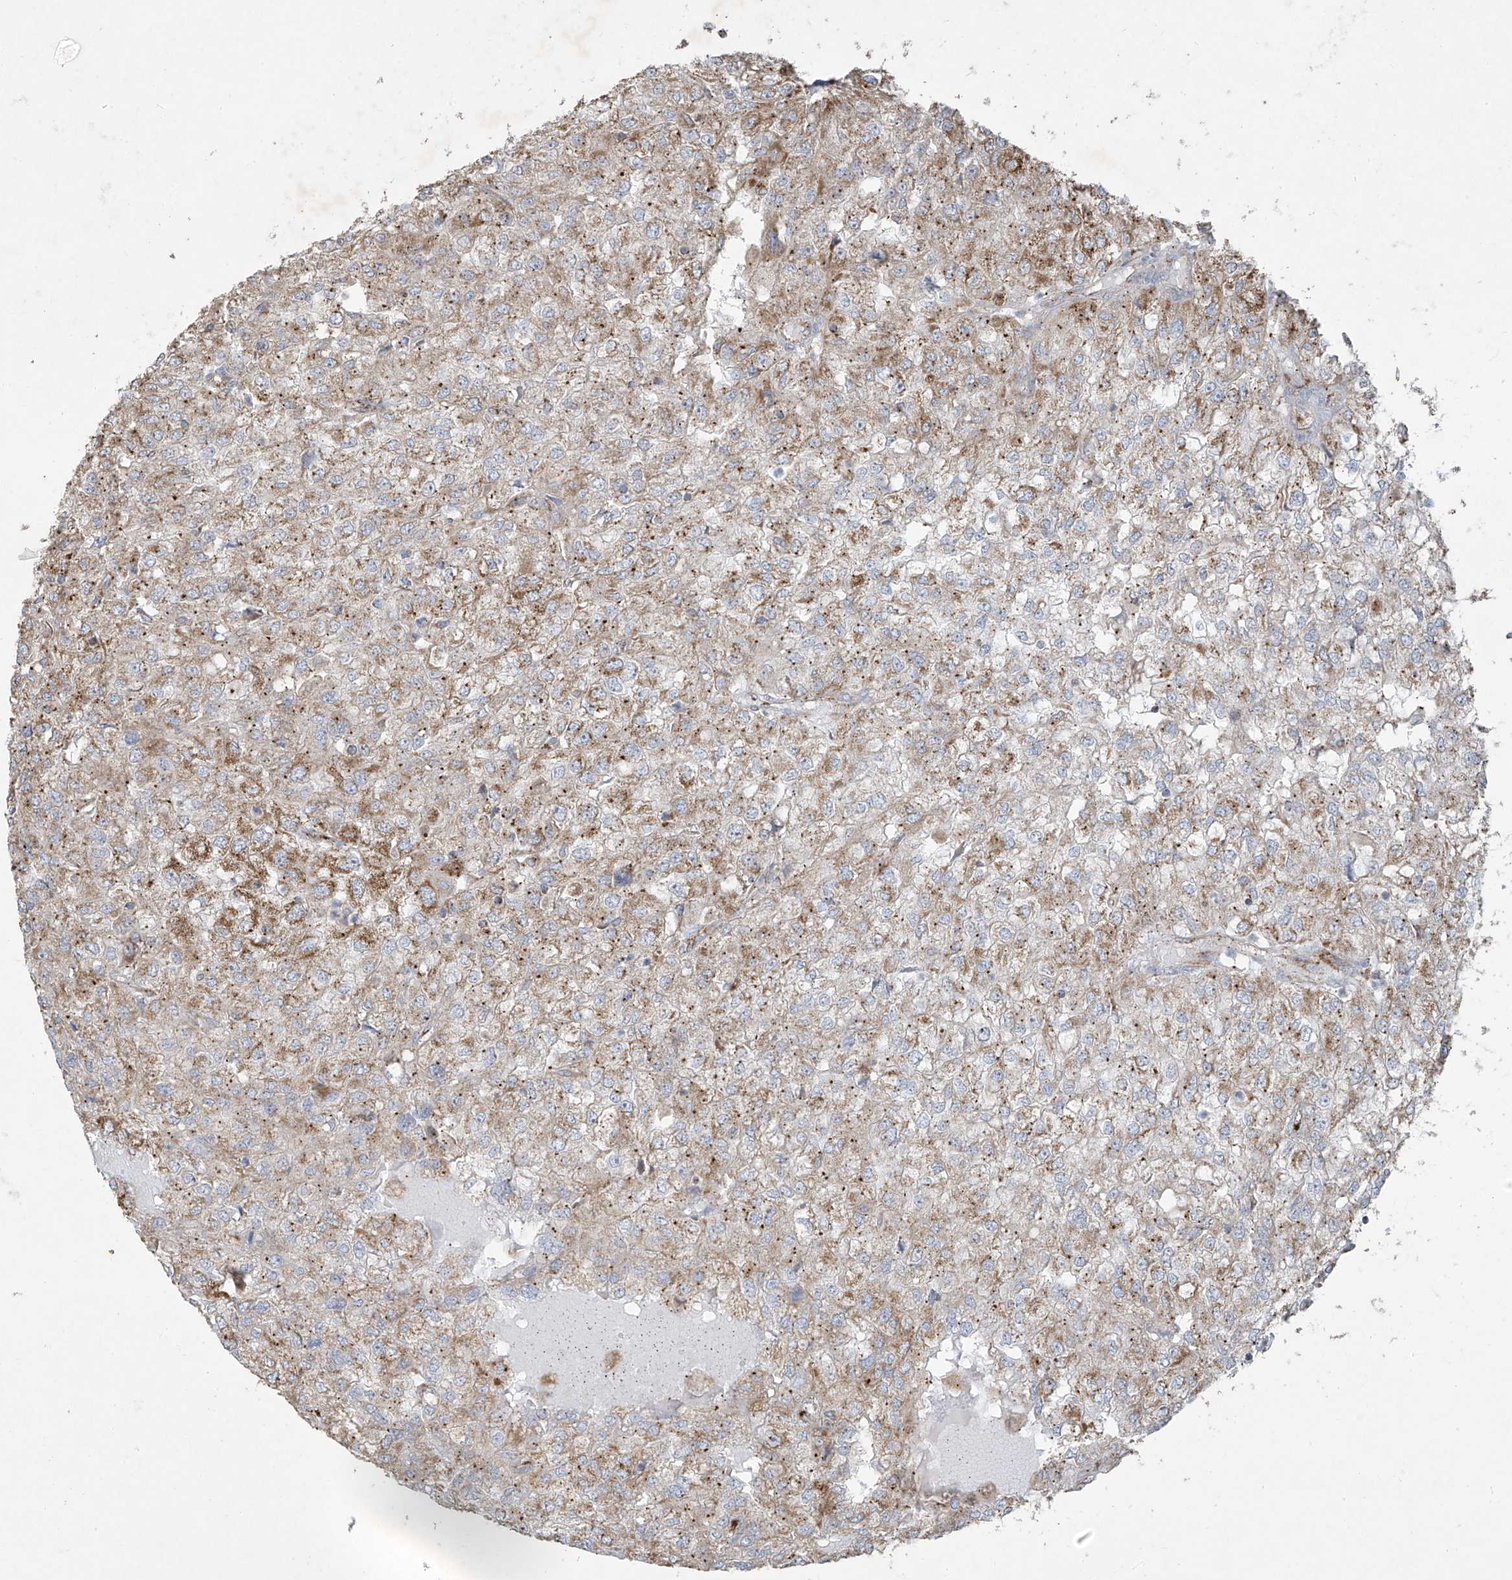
{"staining": {"intensity": "weak", "quantity": ">75%", "location": "cytoplasmic/membranous"}, "tissue": "renal cancer", "cell_type": "Tumor cells", "image_type": "cancer", "snomed": [{"axis": "morphology", "description": "Adenocarcinoma, NOS"}, {"axis": "topography", "description": "Kidney"}], "caption": "This is an image of immunohistochemistry (IHC) staining of renal adenocarcinoma, which shows weak expression in the cytoplasmic/membranous of tumor cells.", "gene": "UQCC1", "patient": {"sex": "female", "age": 54}}